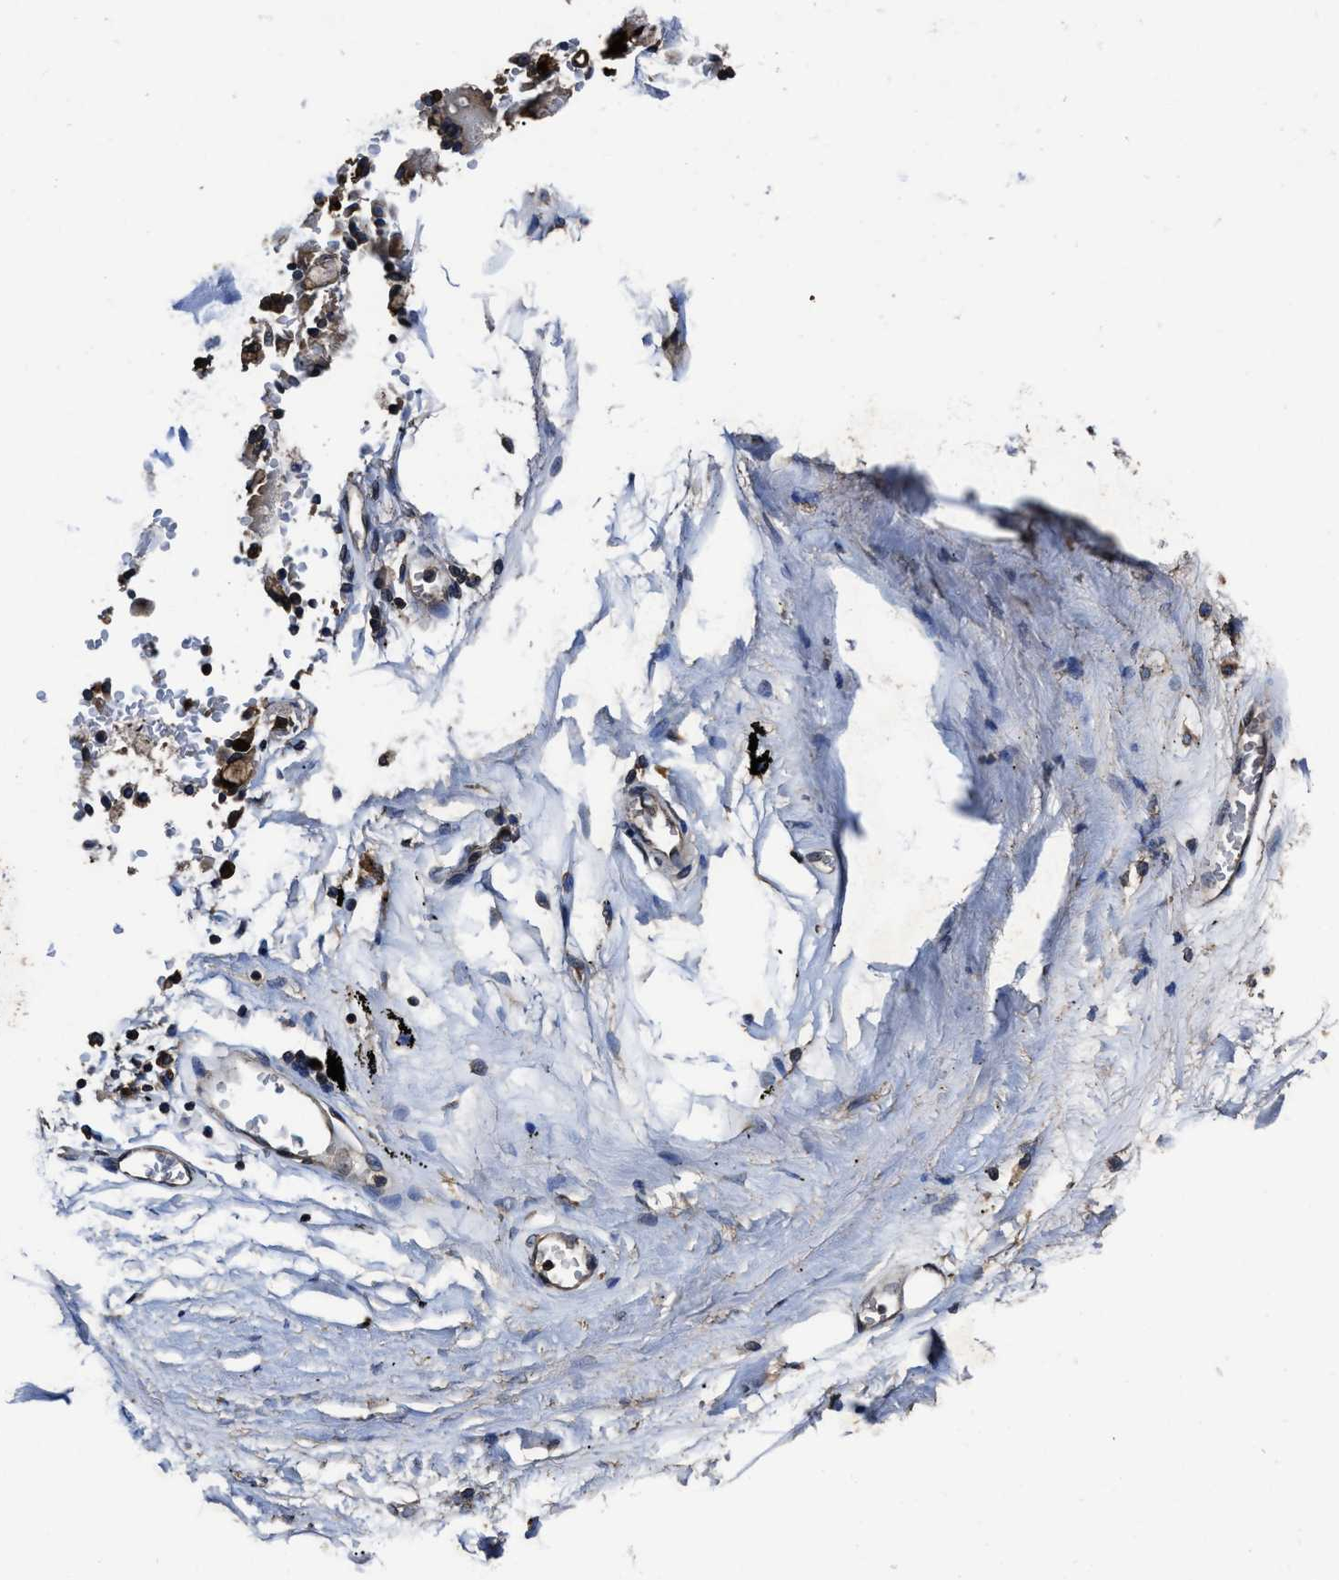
{"staining": {"intensity": "moderate", "quantity": ">75%", "location": "cytoplasmic/membranous"}, "tissue": "adipose tissue", "cell_type": "Adipocytes", "image_type": "normal", "snomed": [{"axis": "morphology", "description": "Normal tissue, NOS"}, {"axis": "topography", "description": "Cartilage tissue"}, {"axis": "topography", "description": "Lung"}], "caption": "Immunohistochemical staining of unremarkable adipose tissue displays >75% levels of moderate cytoplasmic/membranous protein positivity in about >75% of adipocytes.", "gene": "EBAG9", "patient": {"sex": "female", "age": 77}}